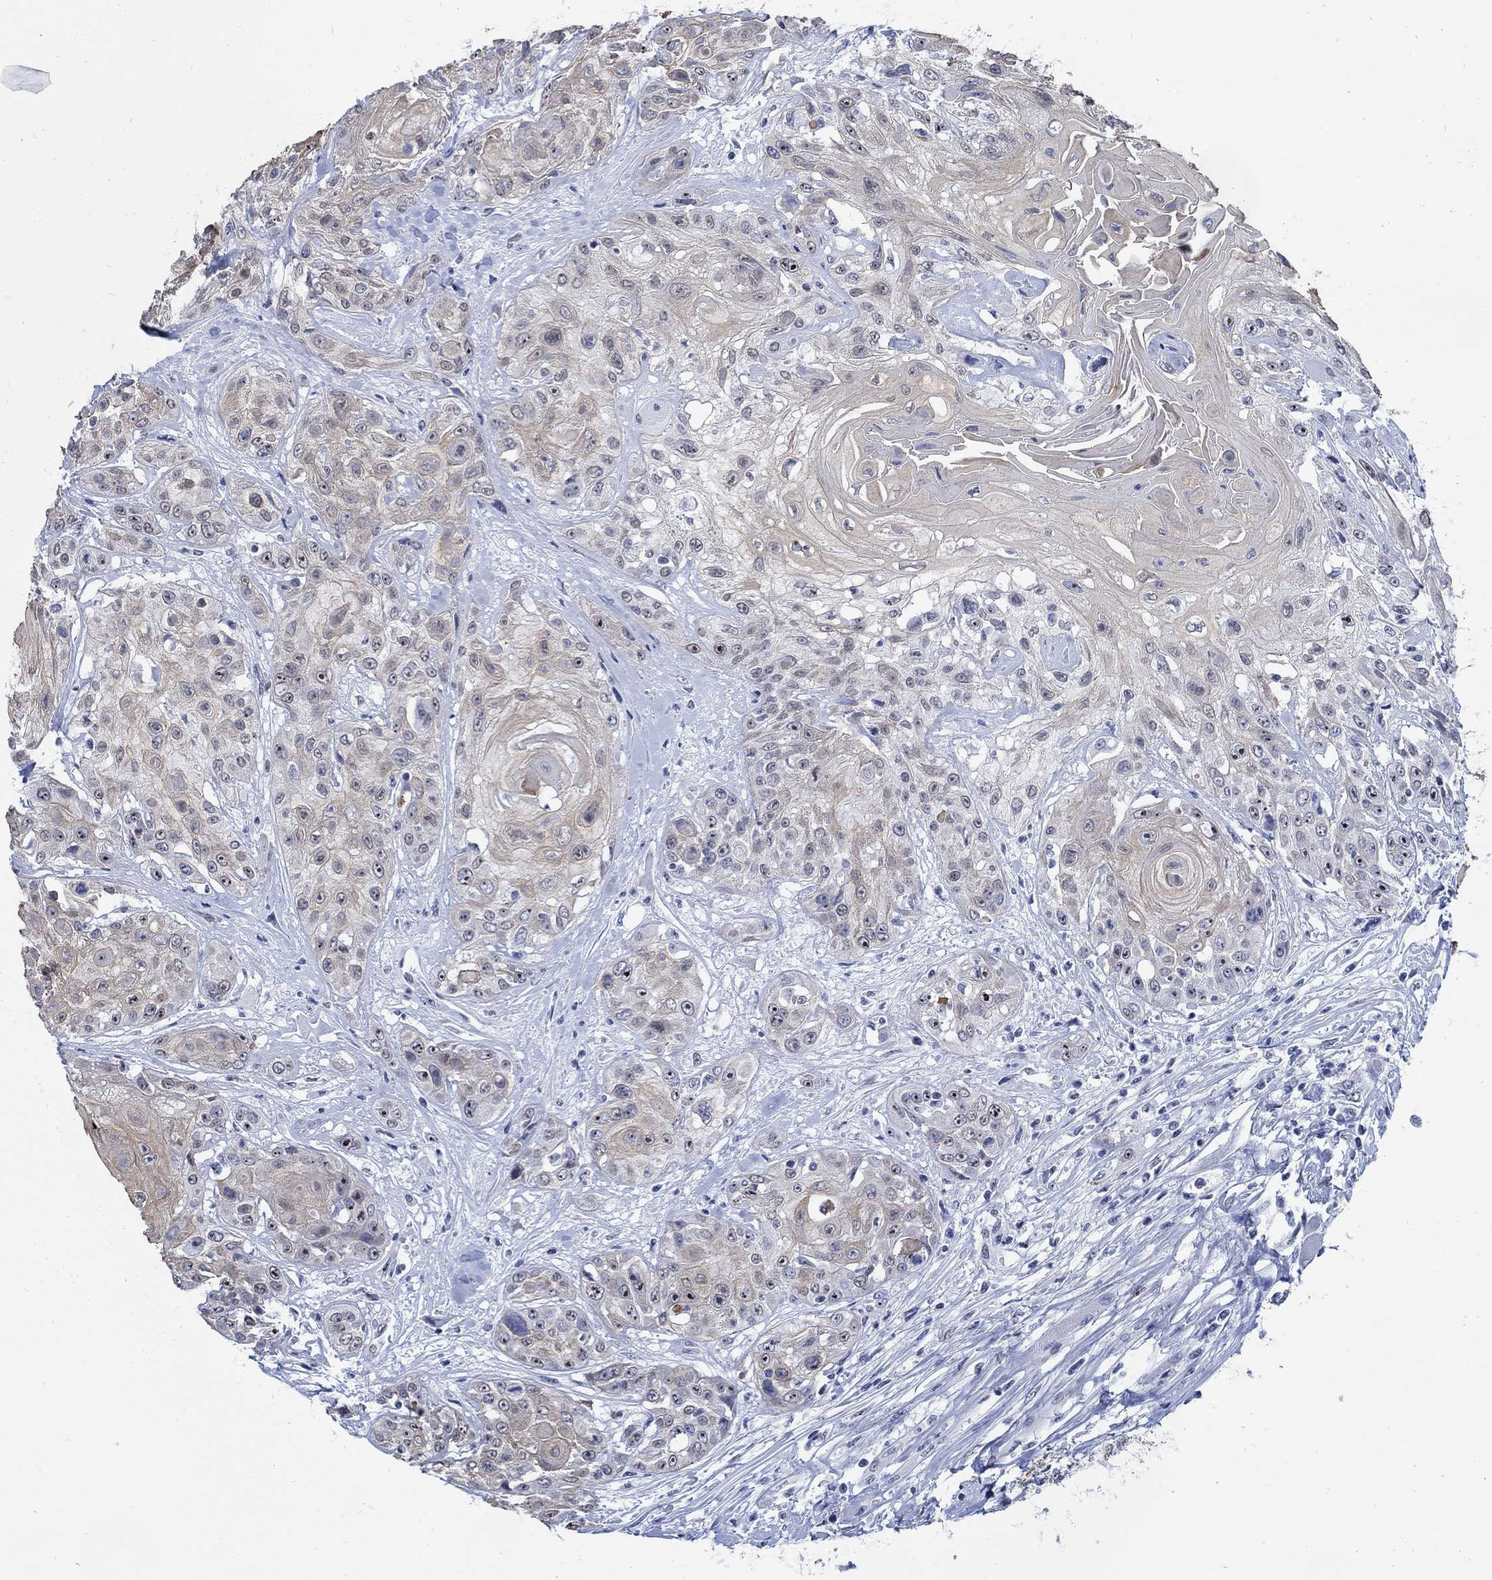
{"staining": {"intensity": "weak", "quantity": "25%-75%", "location": "cytoplasmic/membranous,nuclear"}, "tissue": "head and neck cancer", "cell_type": "Tumor cells", "image_type": "cancer", "snomed": [{"axis": "morphology", "description": "Squamous cell carcinoma, NOS"}, {"axis": "topography", "description": "Head-Neck"}], "caption": "Squamous cell carcinoma (head and neck) stained for a protein (brown) demonstrates weak cytoplasmic/membranous and nuclear positive positivity in about 25%-75% of tumor cells.", "gene": "DLK1", "patient": {"sex": "female", "age": 59}}